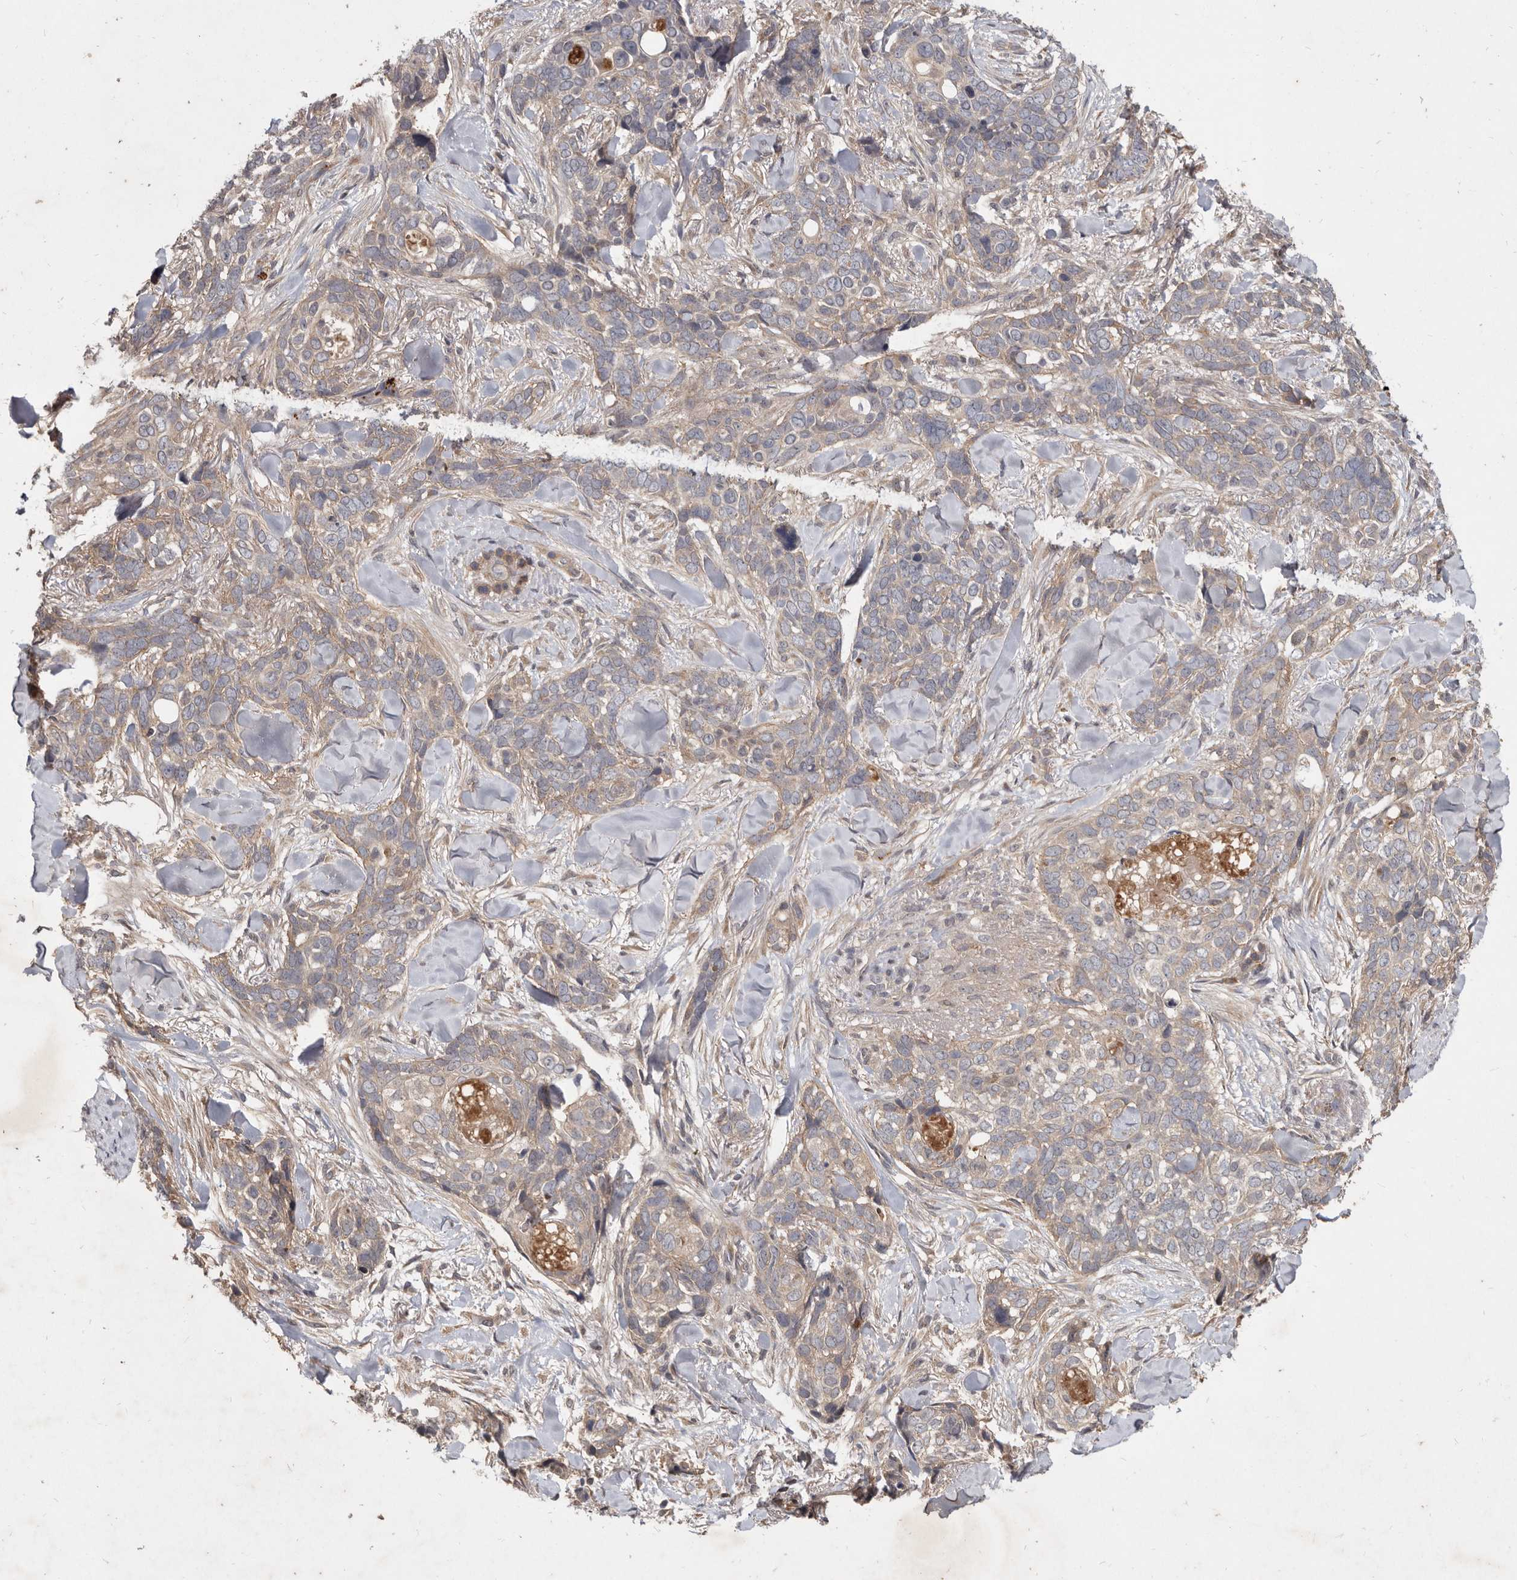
{"staining": {"intensity": "weak", "quantity": "25%-75%", "location": "cytoplasmic/membranous"}, "tissue": "skin cancer", "cell_type": "Tumor cells", "image_type": "cancer", "snomed": [{"axis": "morphology", "description": "Basal cell carcinoma"}, {"axis": "topography", "description": "Skin"}], "caption": "Skin basal cell carcinoma stained with DAB (3,3'-diaminobenzidine) IHC shows low levels of weak cytoplasmic/membranous staining in about 25%-75% of tumor cells. The protein is stained brown, and the nuclei are stained in blue (DAB IHC with brightfield microscopy, high magnification).", "gene": "DNAJC28", "patient": {"sex": "female", "age": 82}}